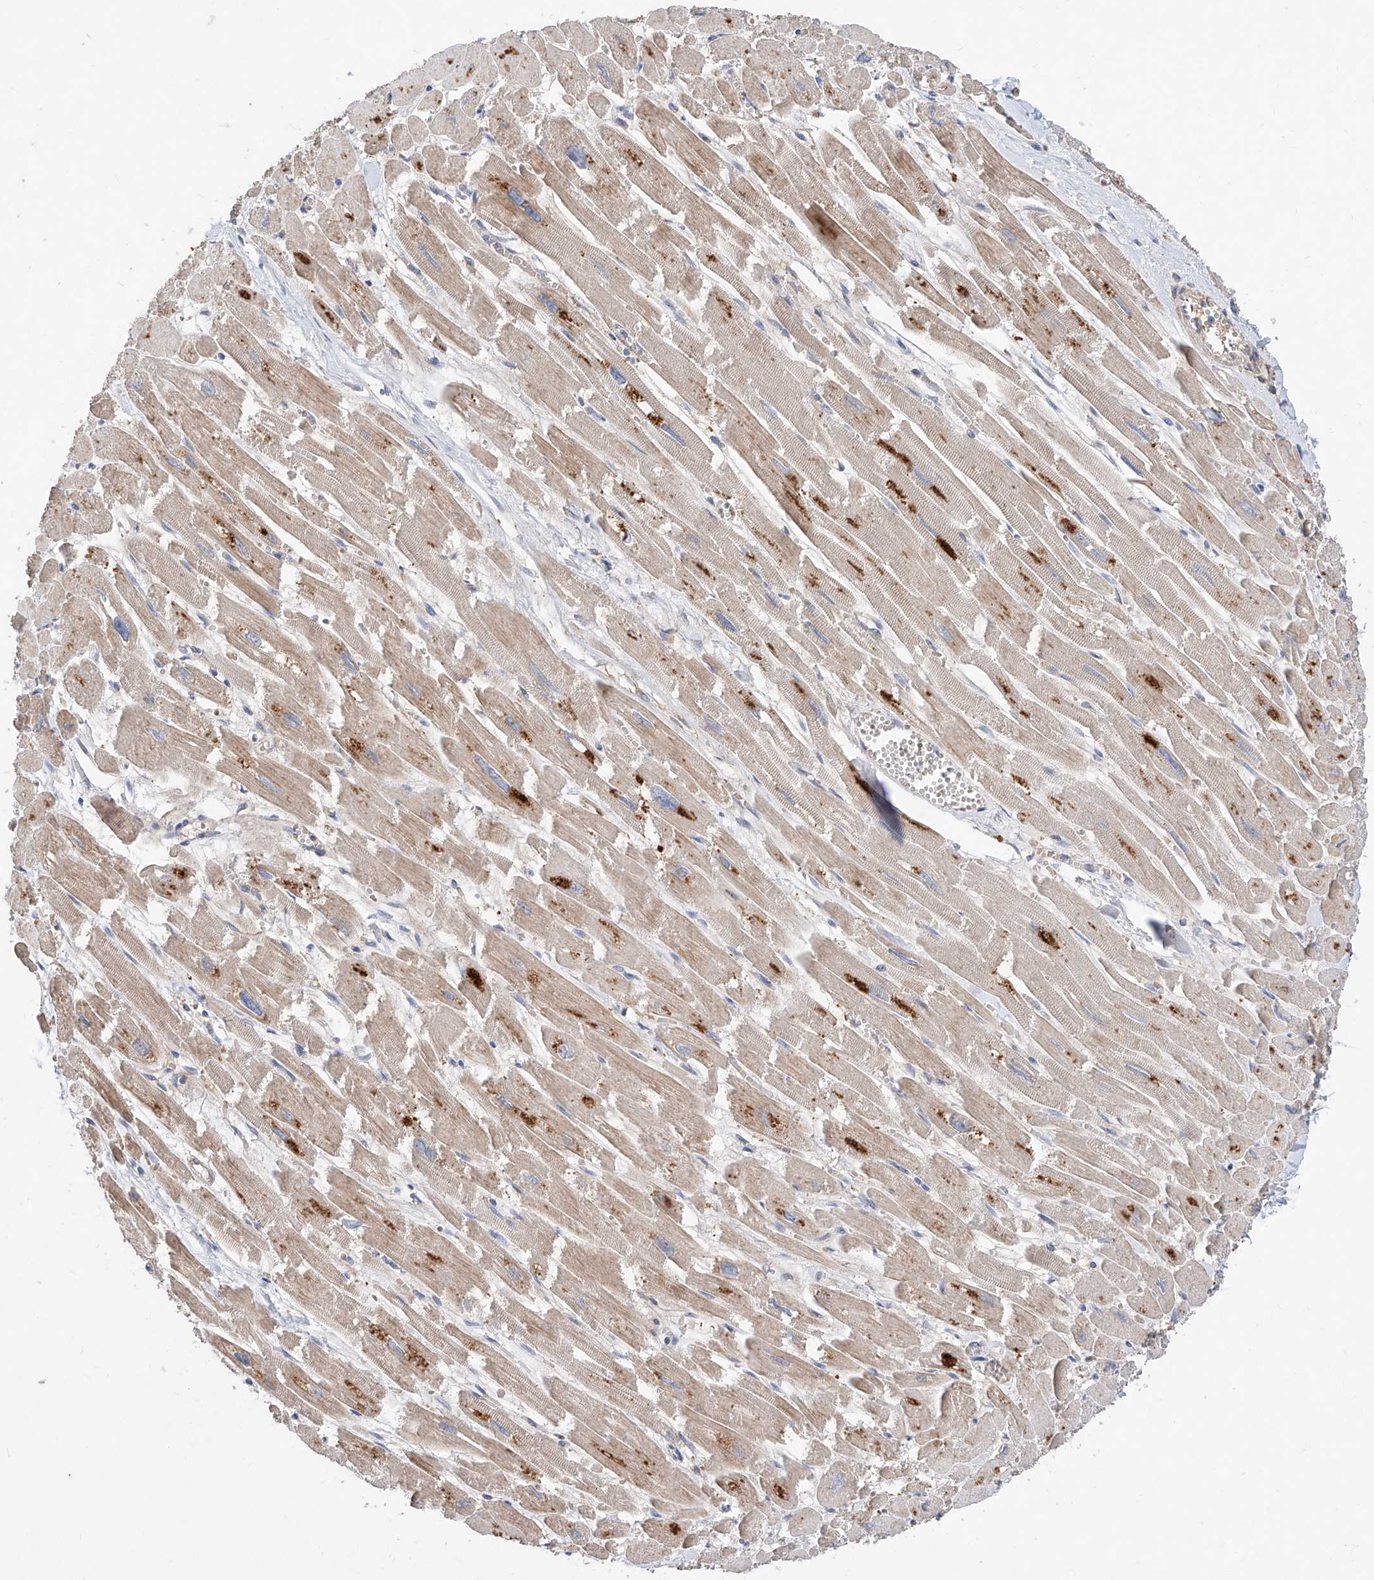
{"staining": {"intensity": "moderate", "quantity": ">75%", "location": "cytoplasmic/membranous"}, "tissue": "heart muscle", "cell_type": "Cardiomyocytes", "image_type": "normal", "snomed": [{"axis": "morphology", "description": "Normal tissue, NOS"}, {"axis": "topography", "description": "Heart"}], "caption": "DAB immunohistochemical staining of normal heart muscle shows moderate cytoplasmic/membranous protein expression in approximately >75% of cardiomyocytes.", "gene": "FUCA2", "patient": {"sex": "male", "age": 54}}